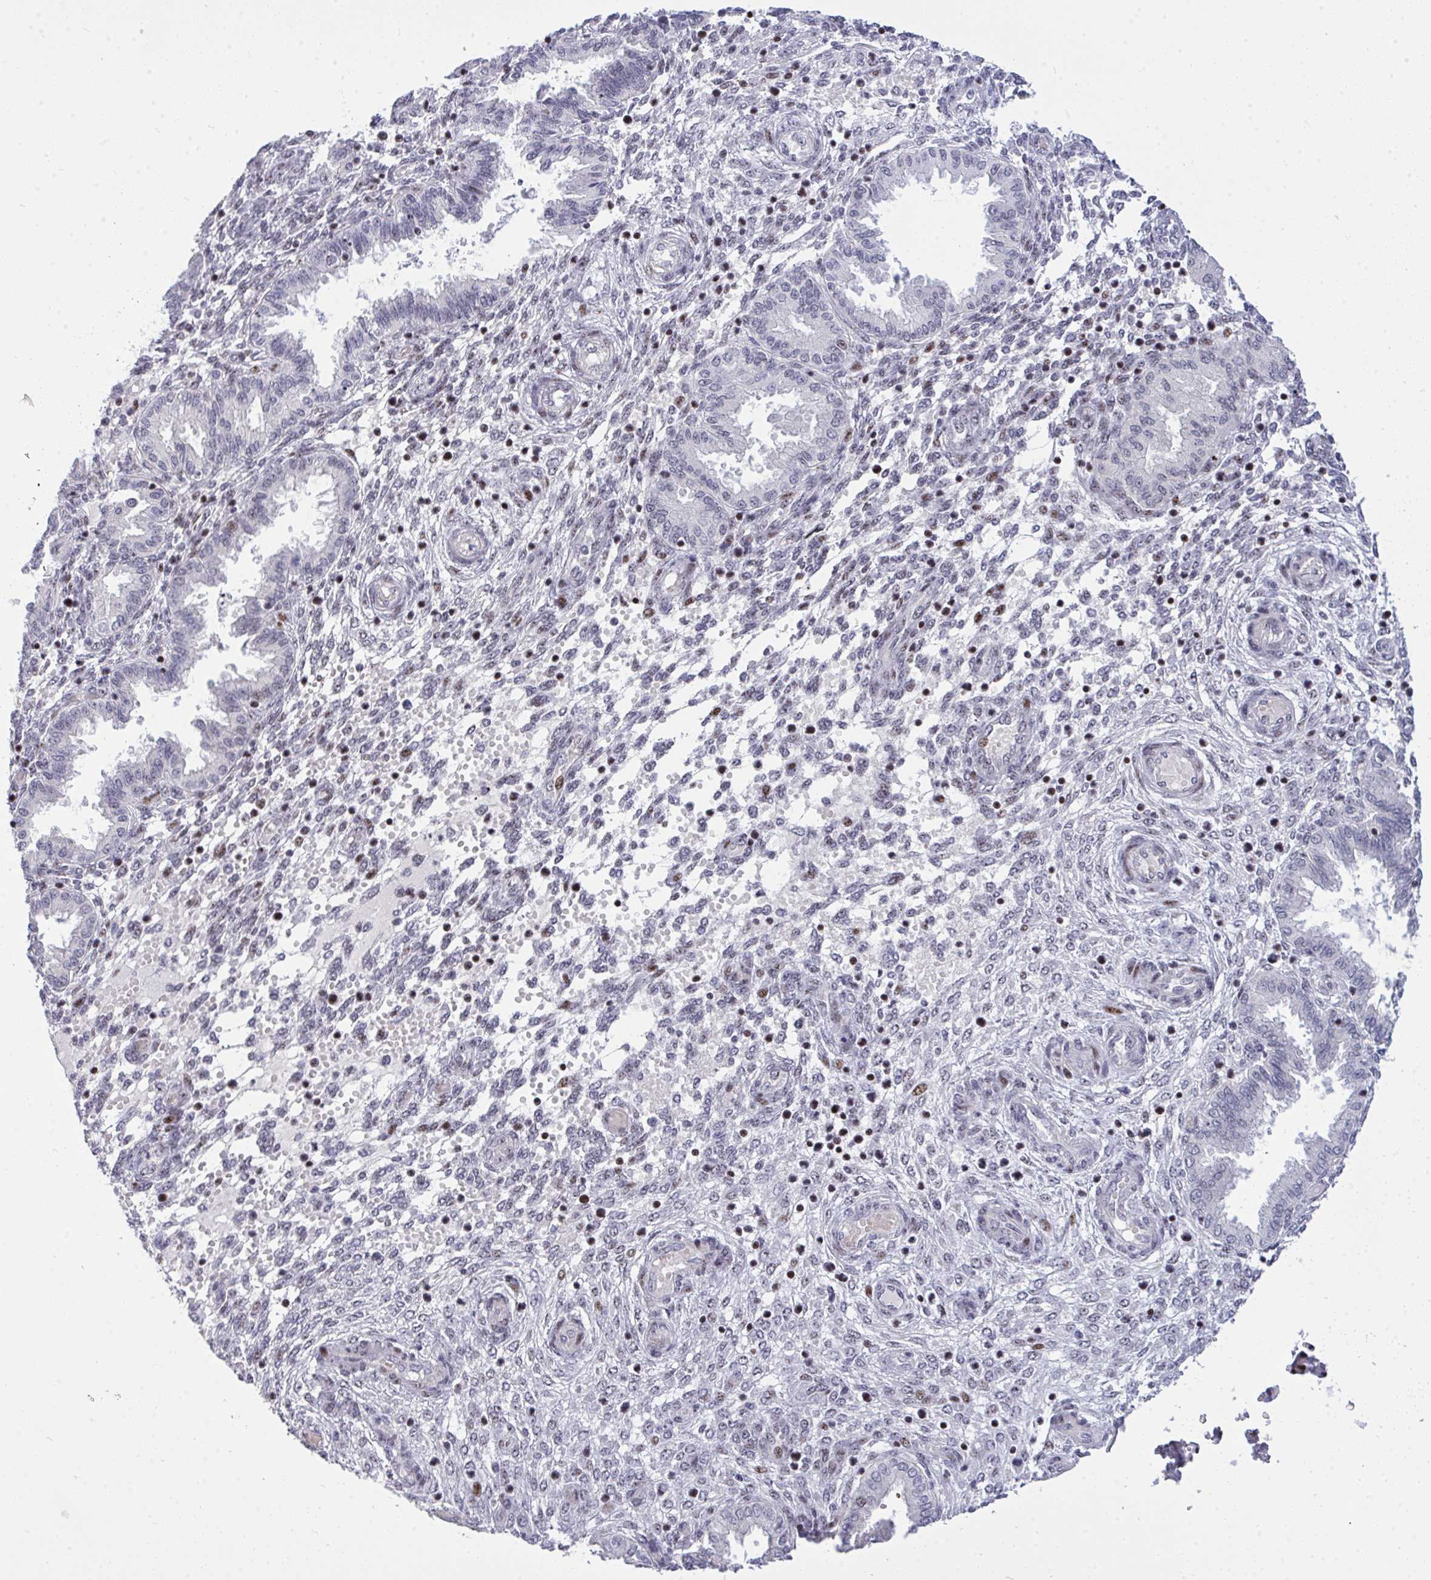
{"staining": {"intensity": "moderate", "quantity": "<25%", "location": "cytoplasmic/membranous"}, "tissue": "endometrium", "cell_type": "Cells in endometrial stroma", "image_type": "normal", "snomed": [{"axis": "morphology", "description": "Normal tissue, NOS"}, {"axis": "topography", "description": "Endometrium"}], "caption": "This is an image of immunohistochemistry staining of benign endometrium, which shows moderate staining in the cytoplasmic/membranous of cells in endometrial stroma.", "gene": "PLPPR3", "patient": {"sex": "female", "age": 33}}